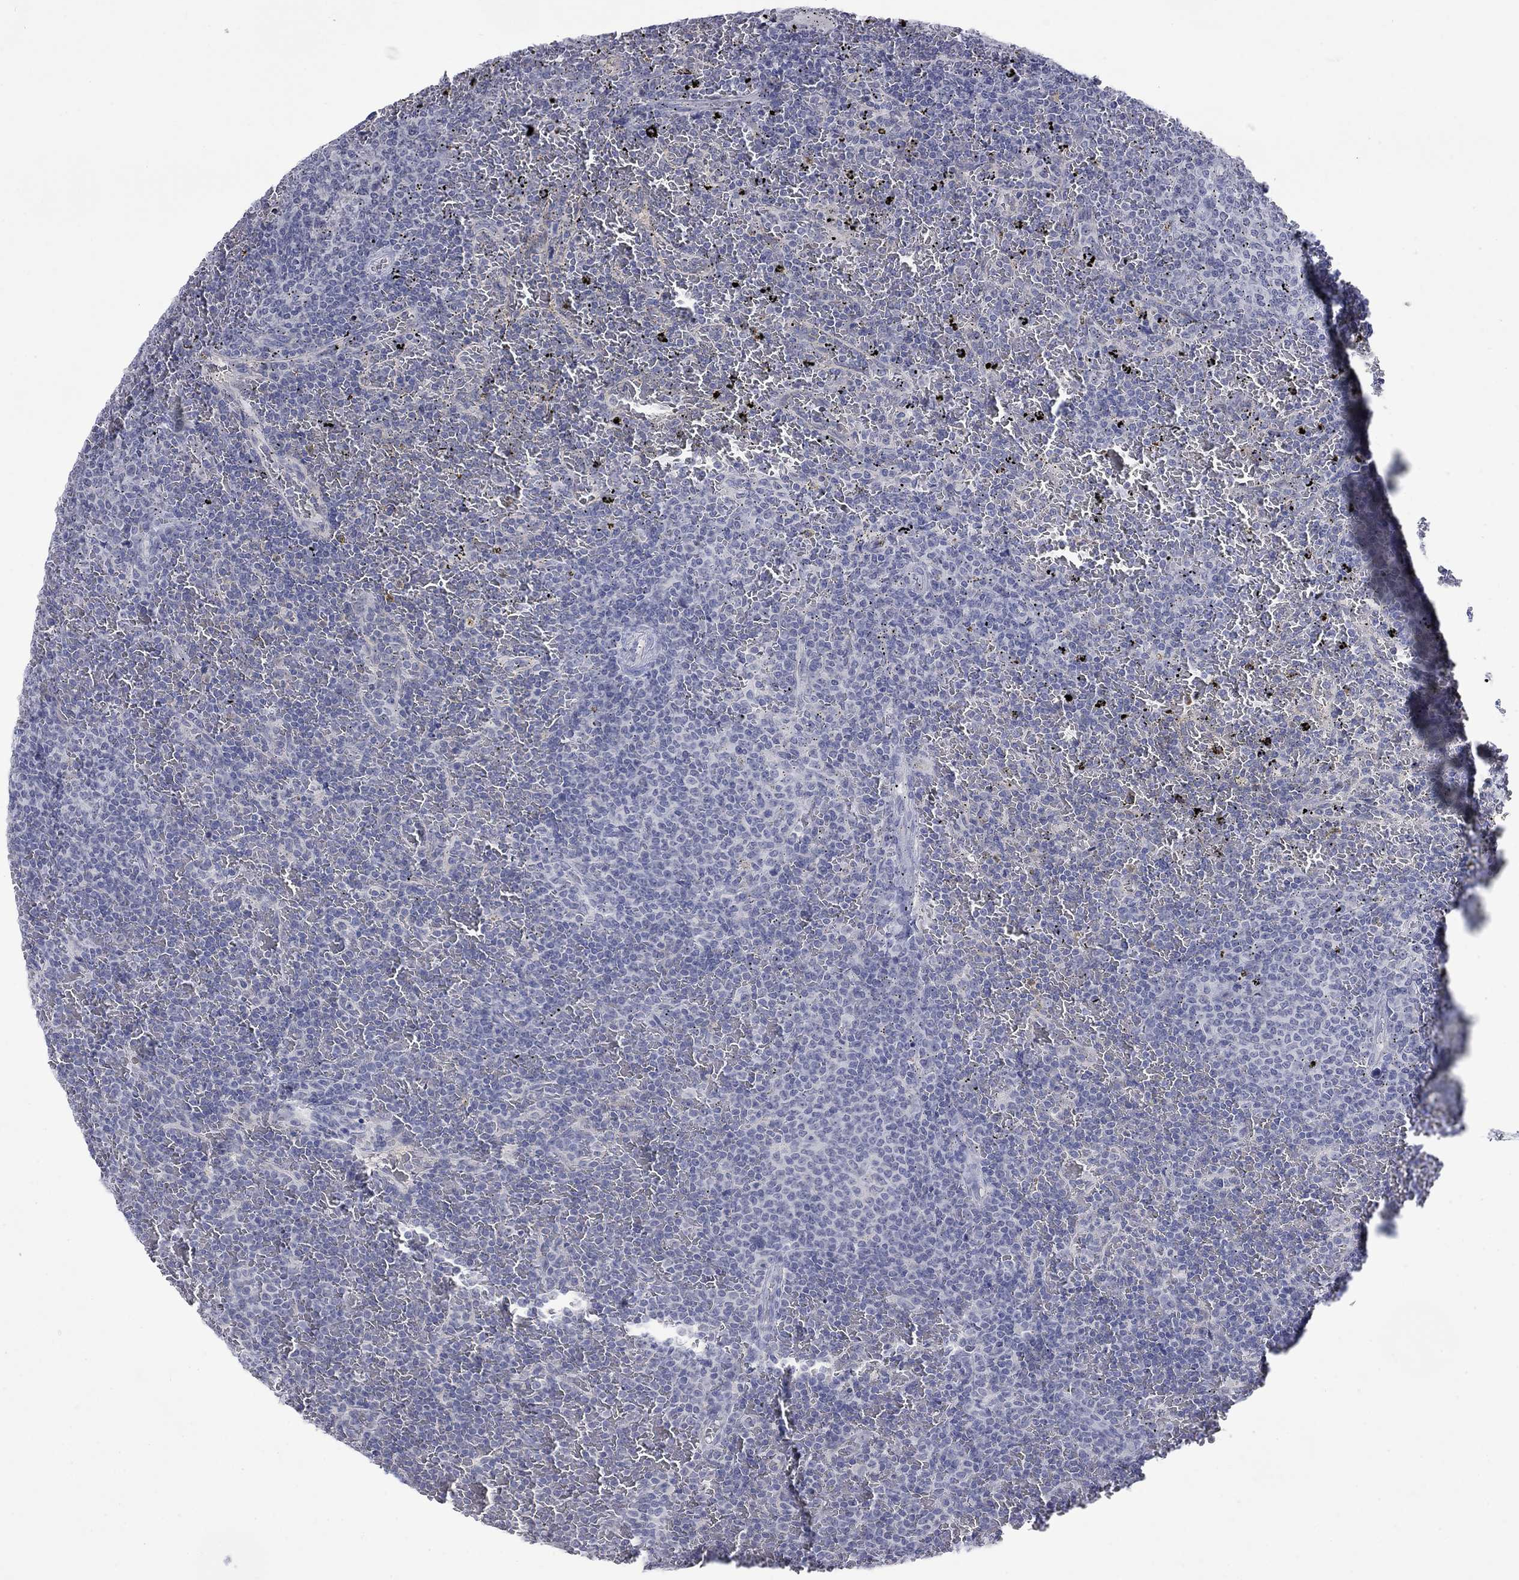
{"staining": {"intensity": "negative", "quantity": "none", "location": "none"}, "tissue": "lymphoma", "cell_type": "Tumor cells", "image_type": "cancer", "snomed": [{"axis": "morphology", "description": "Malignant lymphoma, non-Hodgkin's type, Low grade"}, {"axis": "topography", "description": "Spleen"}], "caption": "The histopathology image displays no staining of tumor cells in lymphoma.", "gene": "NSMF", "patient": {"sex": "female", "age": 77}}